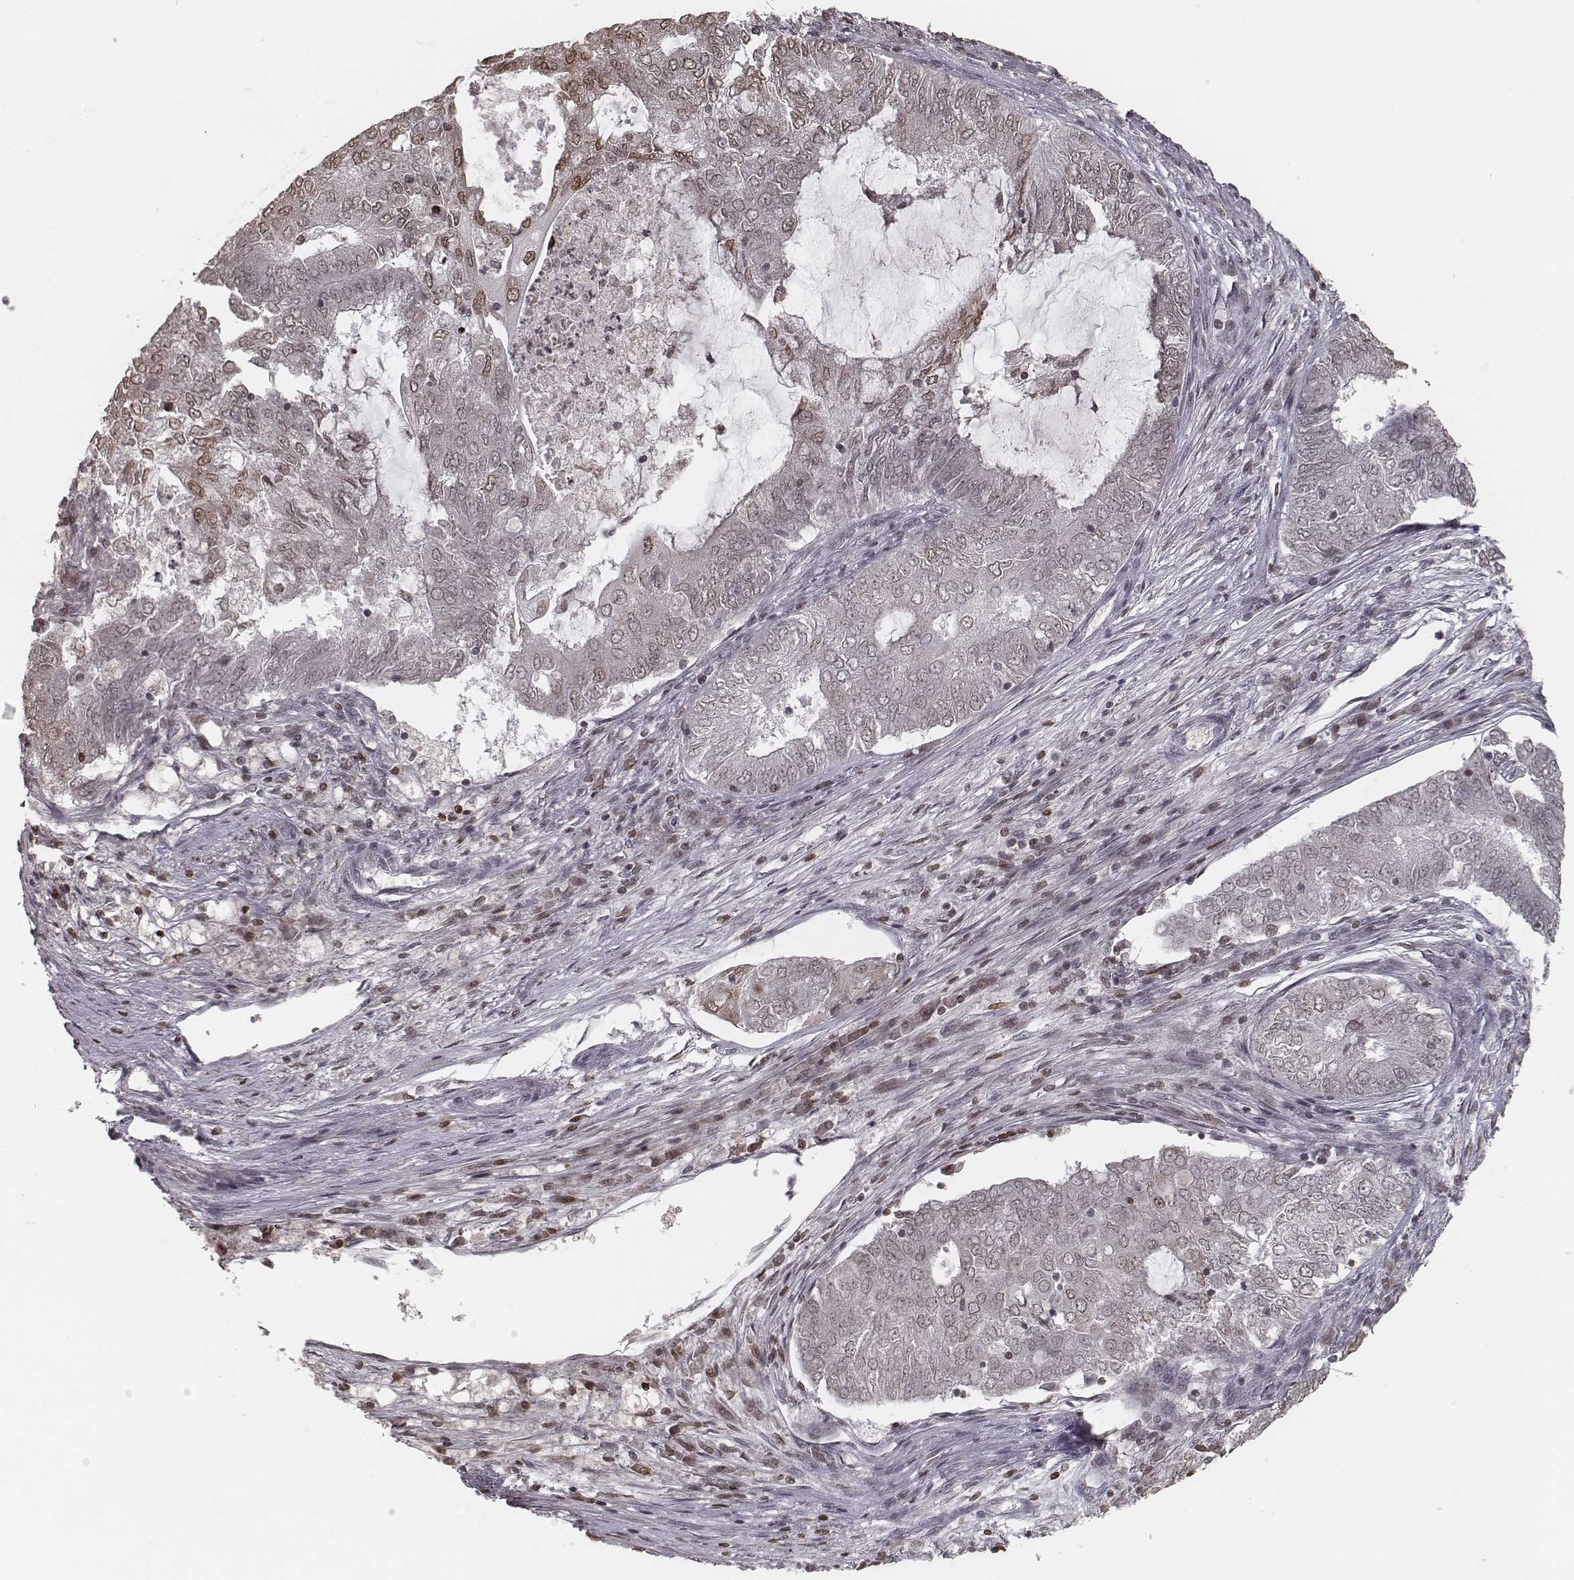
{"staining": {"intensity": "moderate", "quantity": "<25%", "location": "nuclear"}, "tissue": "endometrial cancer", "cell_type": "Tumor cells", "image_type": "cancer", "snomed": [{"axis": "morphology", "description": "Adenocarcinoma, NOS"}, {"axis": "topography", "description": "Endometrium"}], "caption": "An image showing moderate nuclear staining in about <25% of tumor cells in endometrial adenocarcinoma, as visualized by brown immunohistochemical staining.", "gene": "HMGA2", "patient": {"sex": "female", "age": 62}}